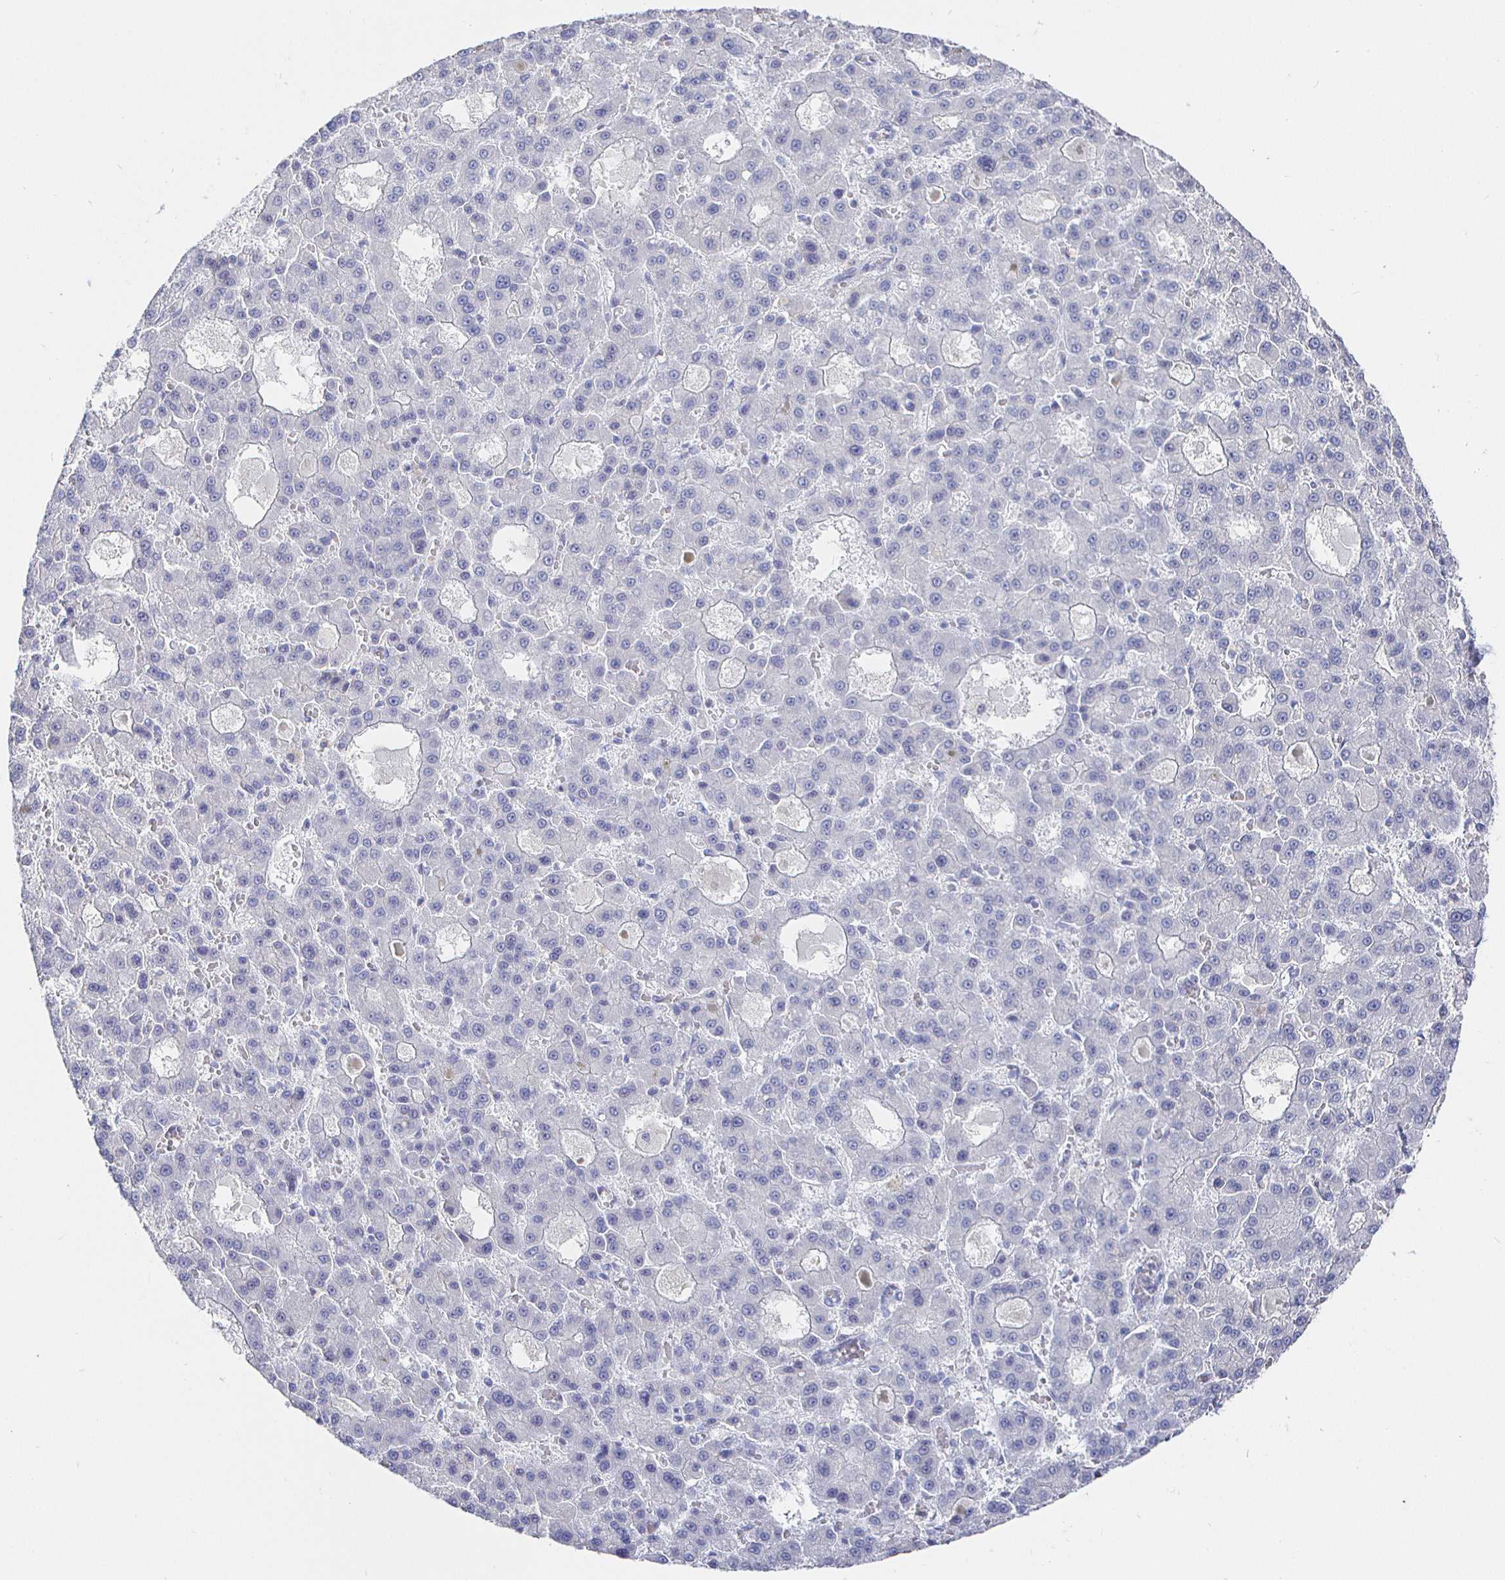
{"staining": {"intensity": "negative", "quantity": "none", "location": "none"}, "tissue": "liver cancer", "cell_type": "Tumor cells", "image_type": "cancer", "snomed": [{"axis": "morphology", "description": "Carcinoma, Hepatocellular, NOS"}, {"axis": "topography", "description": "Liver"}], "caption": "Immunohistochemical staining of human liver cancer (hepatocellular carcinoma) reveals no significant staining in tumor cells. The staining was performed using DAB to visualize the protein expression in brown, while the nuclei were stained in blue with hematoxylin (Magnification: 20x).", "gene": "LRRC23", "patient": {"sex": "male", "age": 70}}